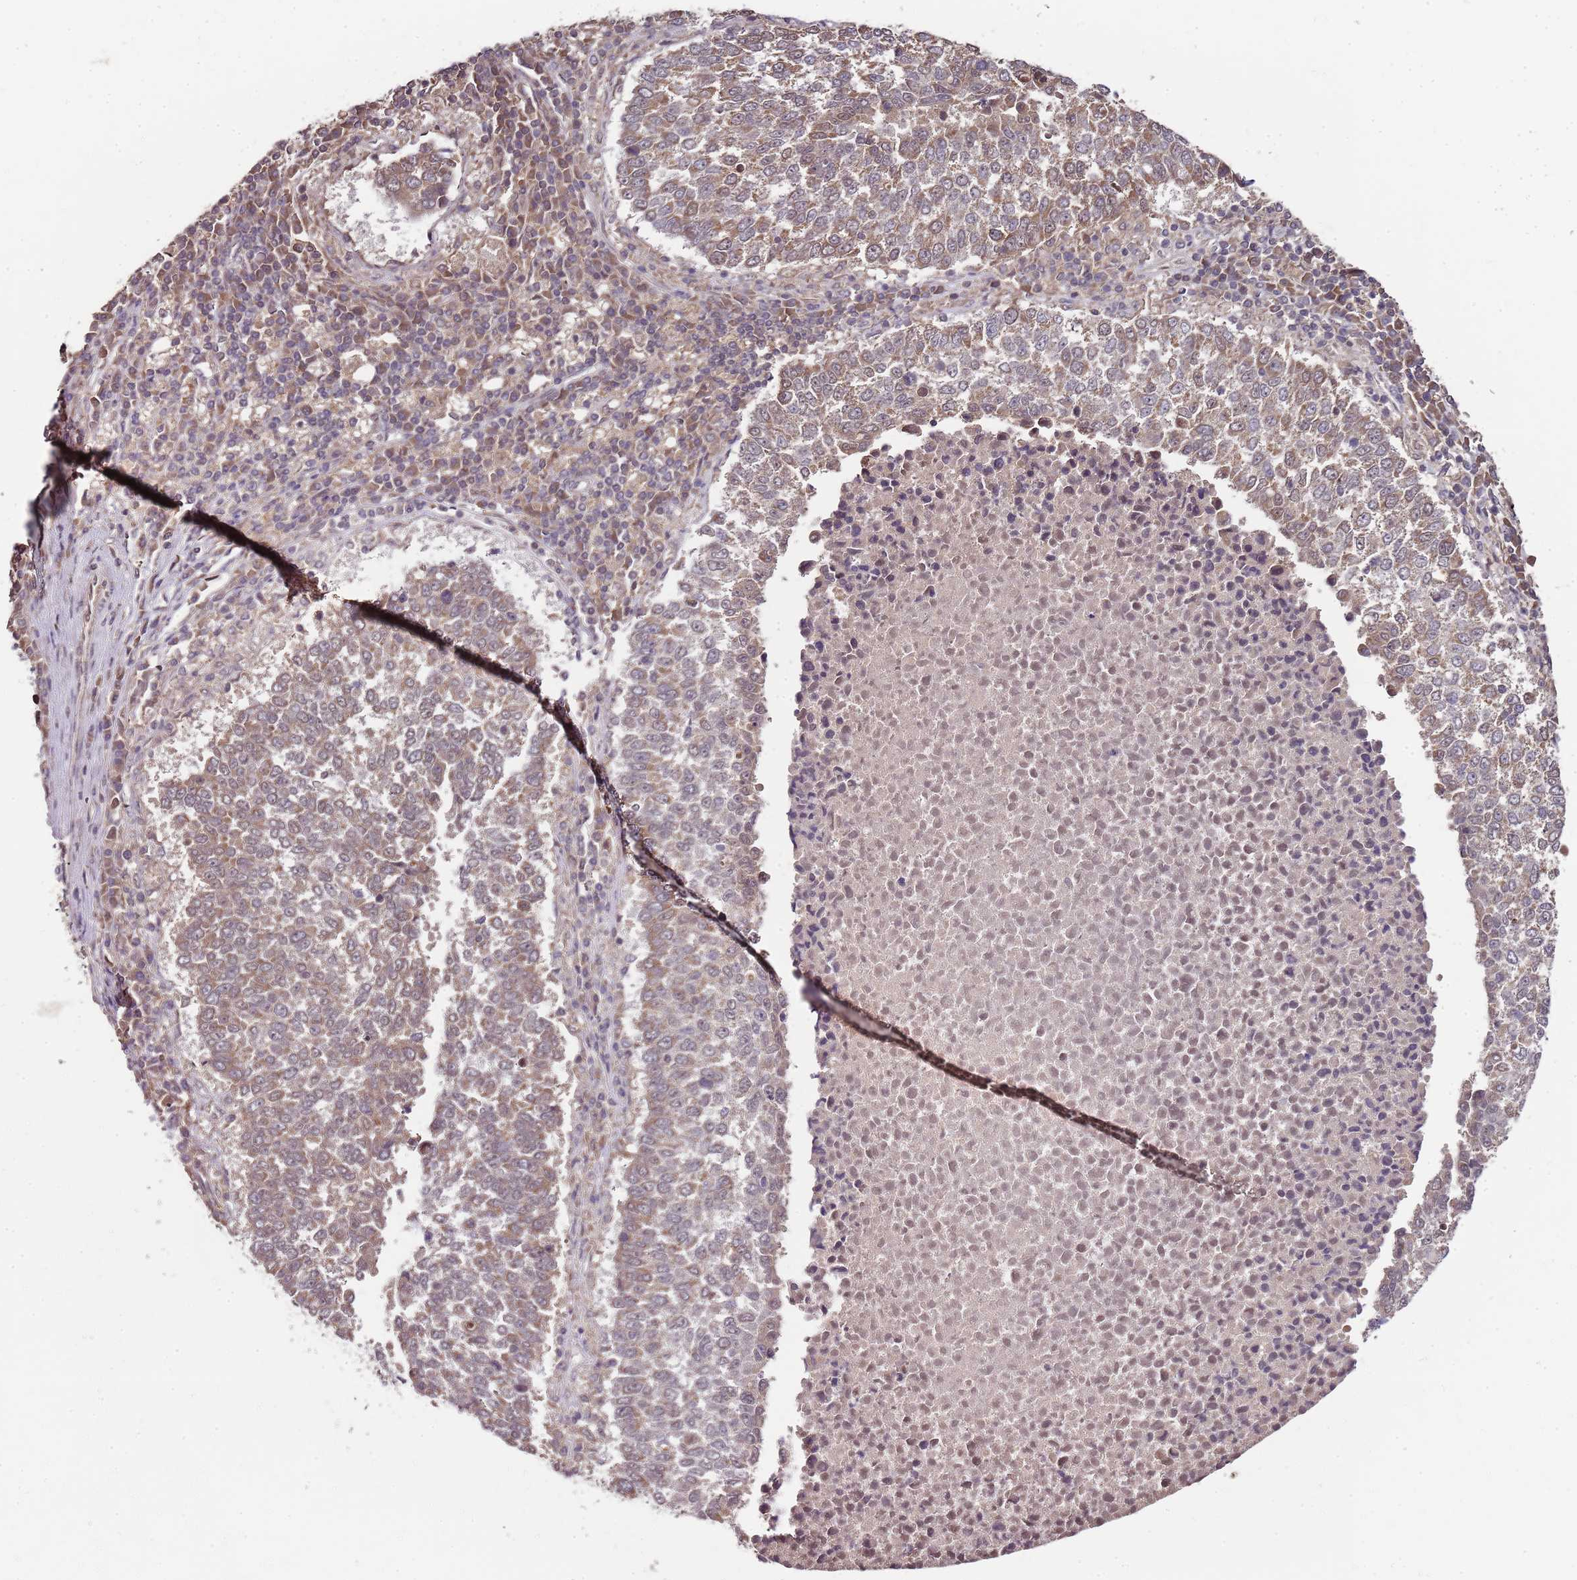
{"staining": {"intensity": "moderate", "quantity": ">75%", "location": "cytoplasmic/membranous"}, "tissue": "lung cancer", "cell_type": "Tumor cells", "image_type": "cancer", "snomed": [{"axis": "morphology", "description": "Squamous cell carcinoma, NOS"}, {"axis": "topography", "description": "Lung"}], "caption": "Protein positivity by IHC exhibits moderate cytoplasmic/membranous staining in about >75% of tumor cells in lung cancer (squamous cell carcinoma).", "gene": "LIN37", "patient": {"sex": "male", "age": 73}}